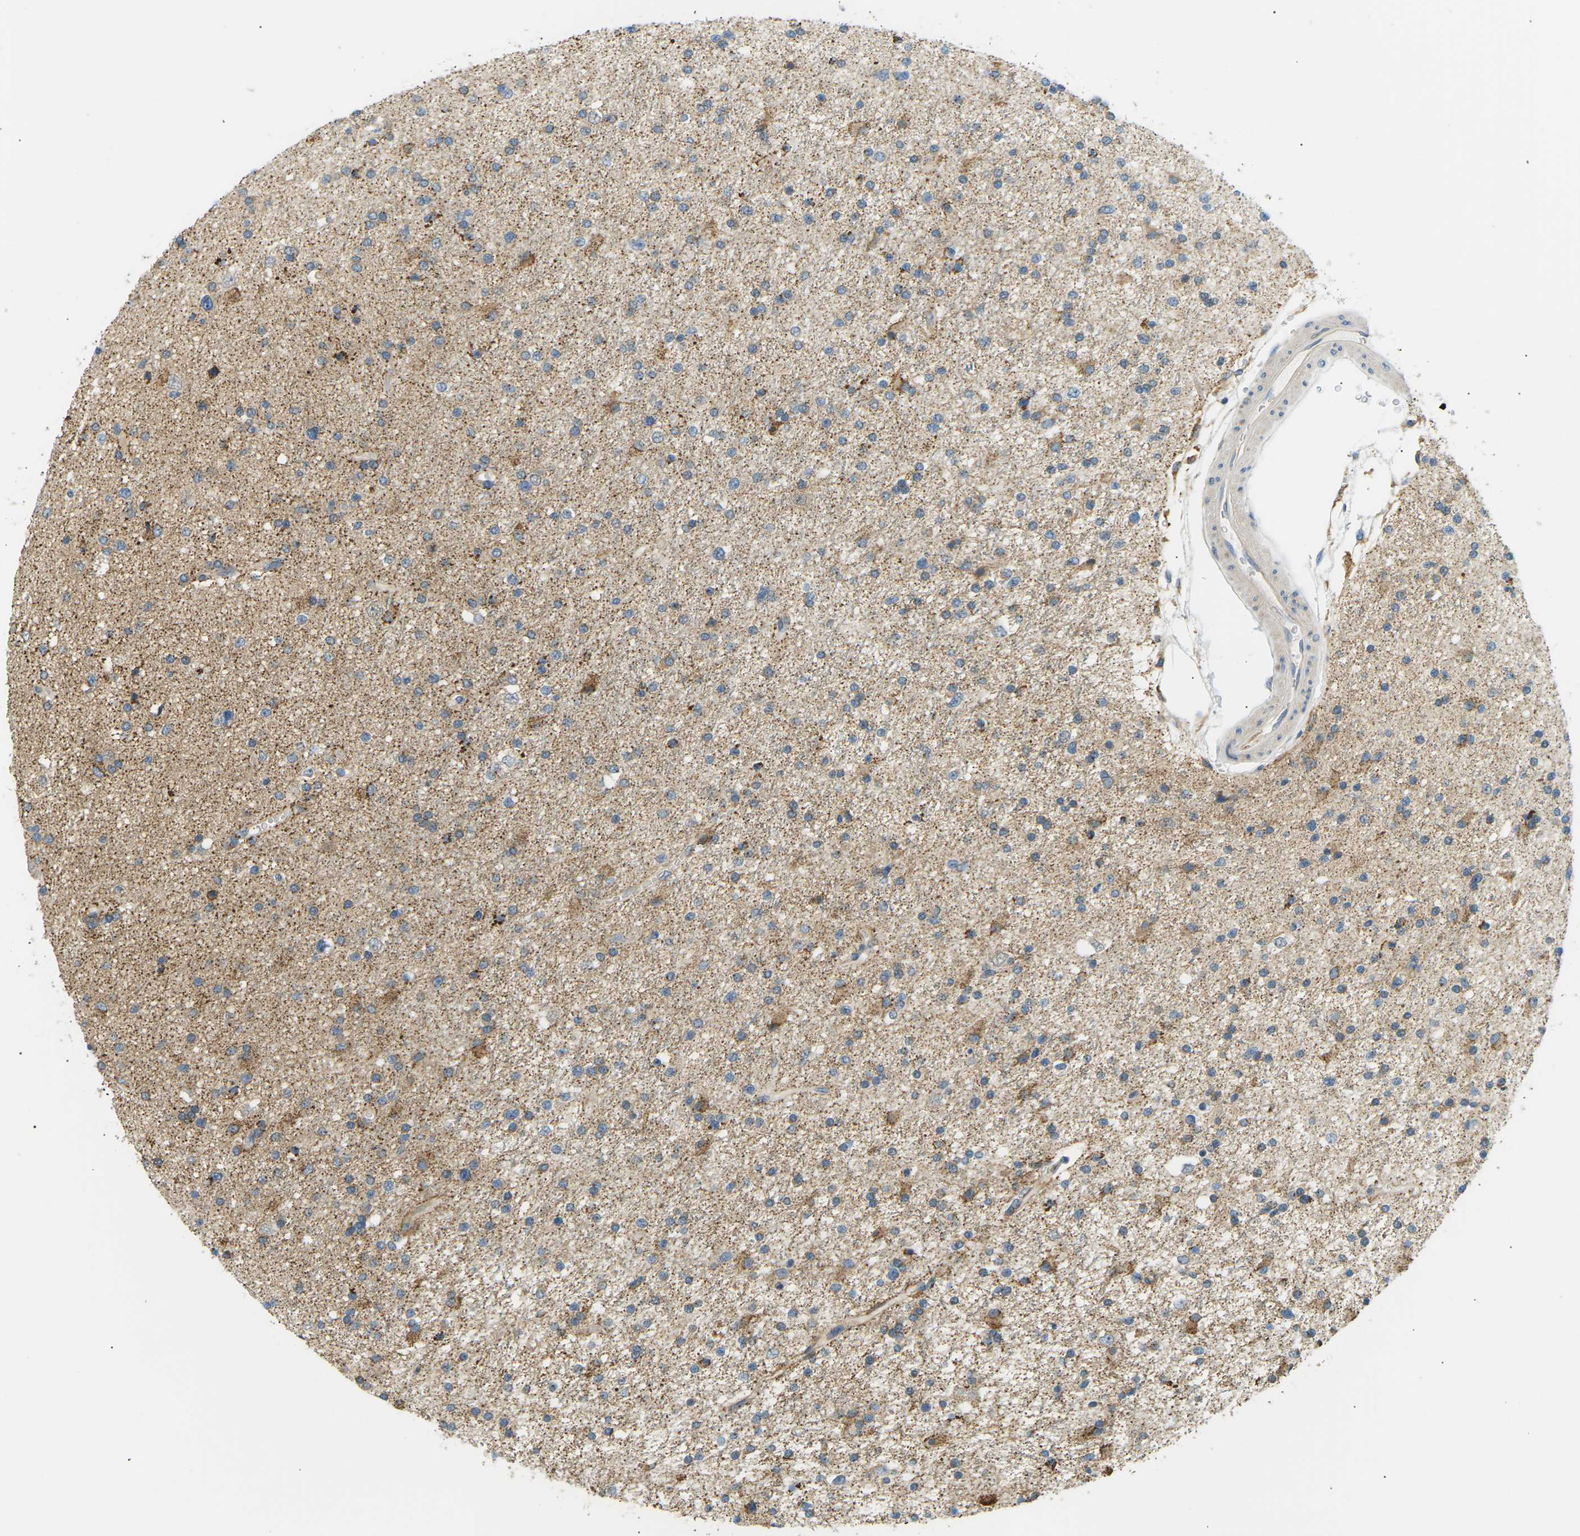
{"staining": {"intensity": "moderate", "quantity": "<25%", "location": "cytoplasmic/membranous"}, "tissue": "glioma", "cell_type": "Tumor cells", "image_type": "cancer", "snomed": [{"axis": "morphology", "description": "Glioma, malignant, High grade"}, {"axis": "topography", "description": "Brain"}], "caption": "The immunohistochemical stain highlights moderate cytoplasmic/membranous staining in tumor cells of glioma tissue.", "gene": "TBC1D8", "patient": {"sex": "male", "age": 33}}